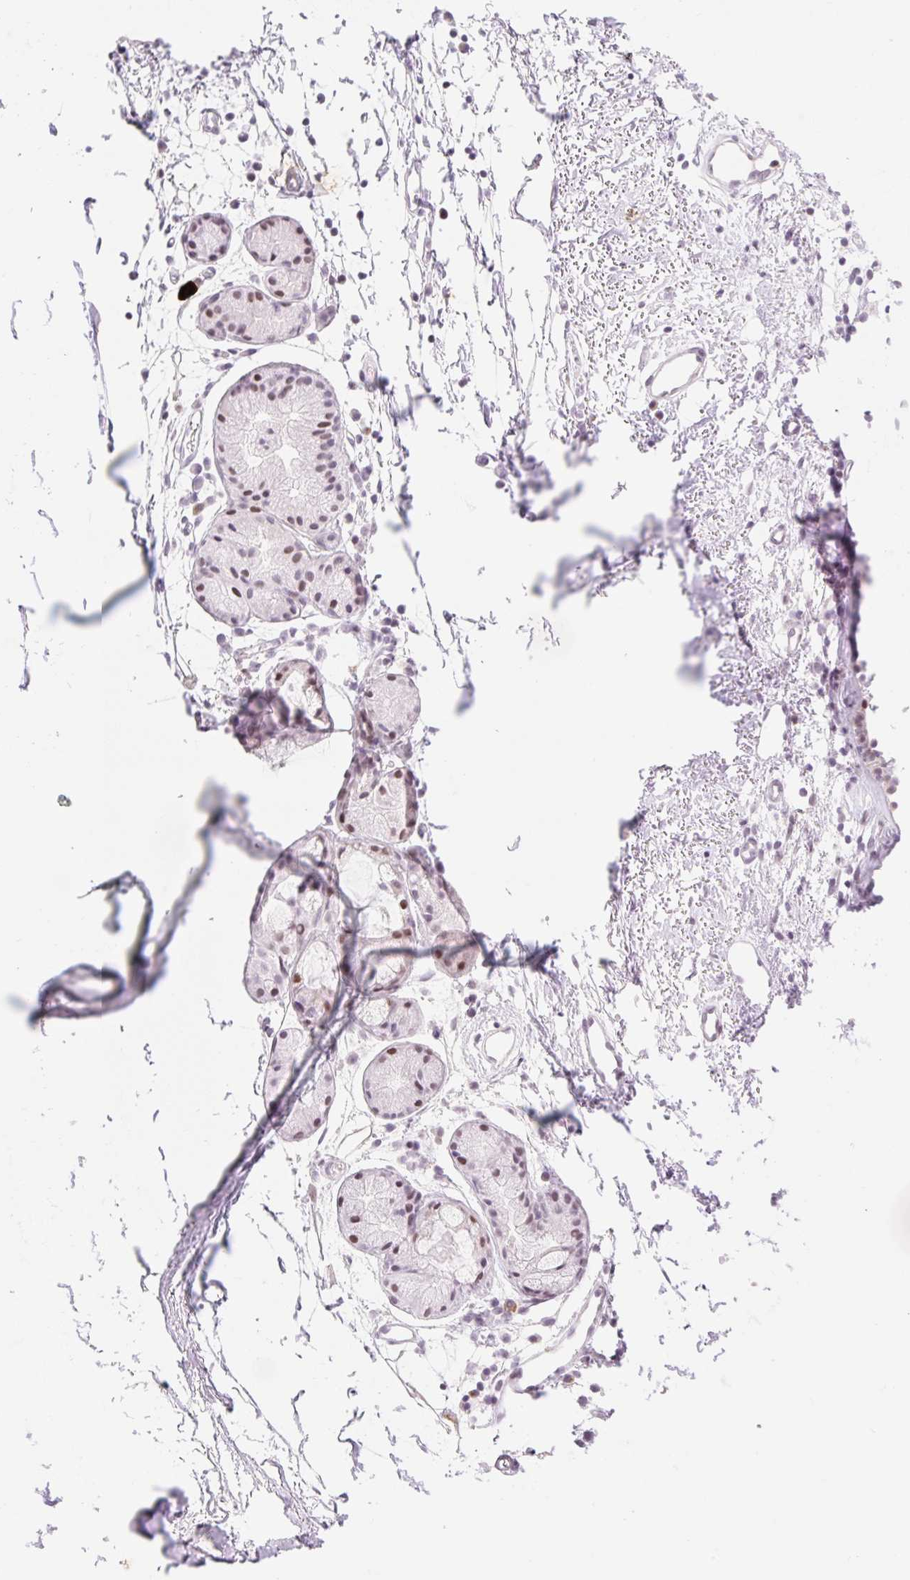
{"staining": {"intensity": "negative", "quantity": "none", "location": "none"}, "tissue": "adipose tissue", "cell_type": "Adipocytes", "image_type": "normal", "snomed": [{"axis": "morphology", "description": "Normal tissue, NOS"}, {"axis": "topography", "description": "Cartilage tissue"}, {"axis": "topography", "description": "Nasopharynx"}], "caption": "Protein analysis of benign adipose tissue demonstrates no significant expression in adipocytes. Brightfield microscopy of immunohistochemistry (IHC) stained with DAB (brown) and hematoxylin (blue), captured at high magnification.", "gene": "H2BW1", "patient": {"sex": "male", "age": 56}}